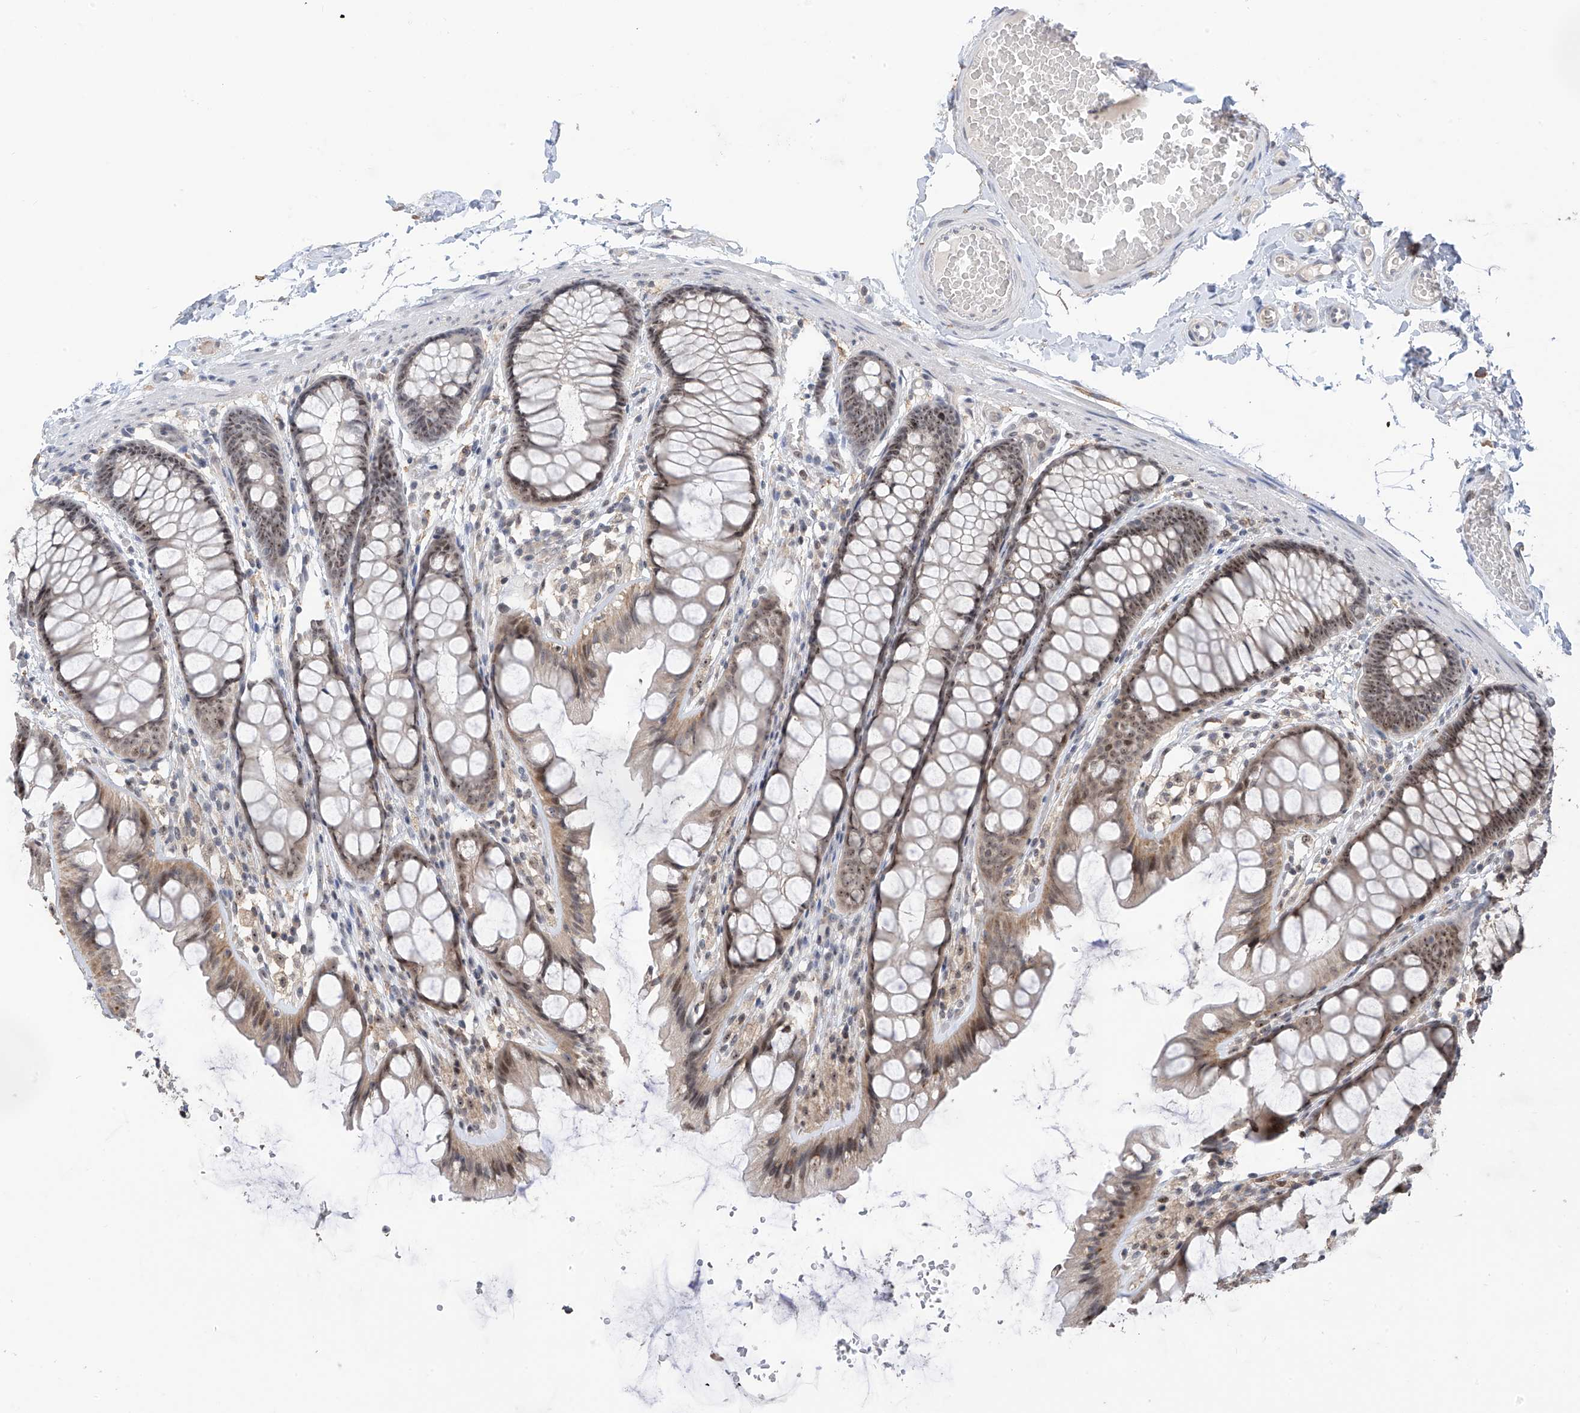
{"staining": {"intensity": "weak", "quantity": "25%-75%", "location": "cytoplasmic/membranous,nuclear"}, "tissue": "colon", "cell_type": "Endothelial cells", "image_type": "normal", "snomed": [{"axis": "morphology", "description": "Normal tissue, NOS"}, {"axis": "topography", "description": "Colon"}], "caption": "A brown stain highlights weak cytoplasmic/membranous,nuclear expression of a protein in endothelial cells of benign human colon.", "gene": "C1orf131", "patient": {"sex": "male", "age": 47}}